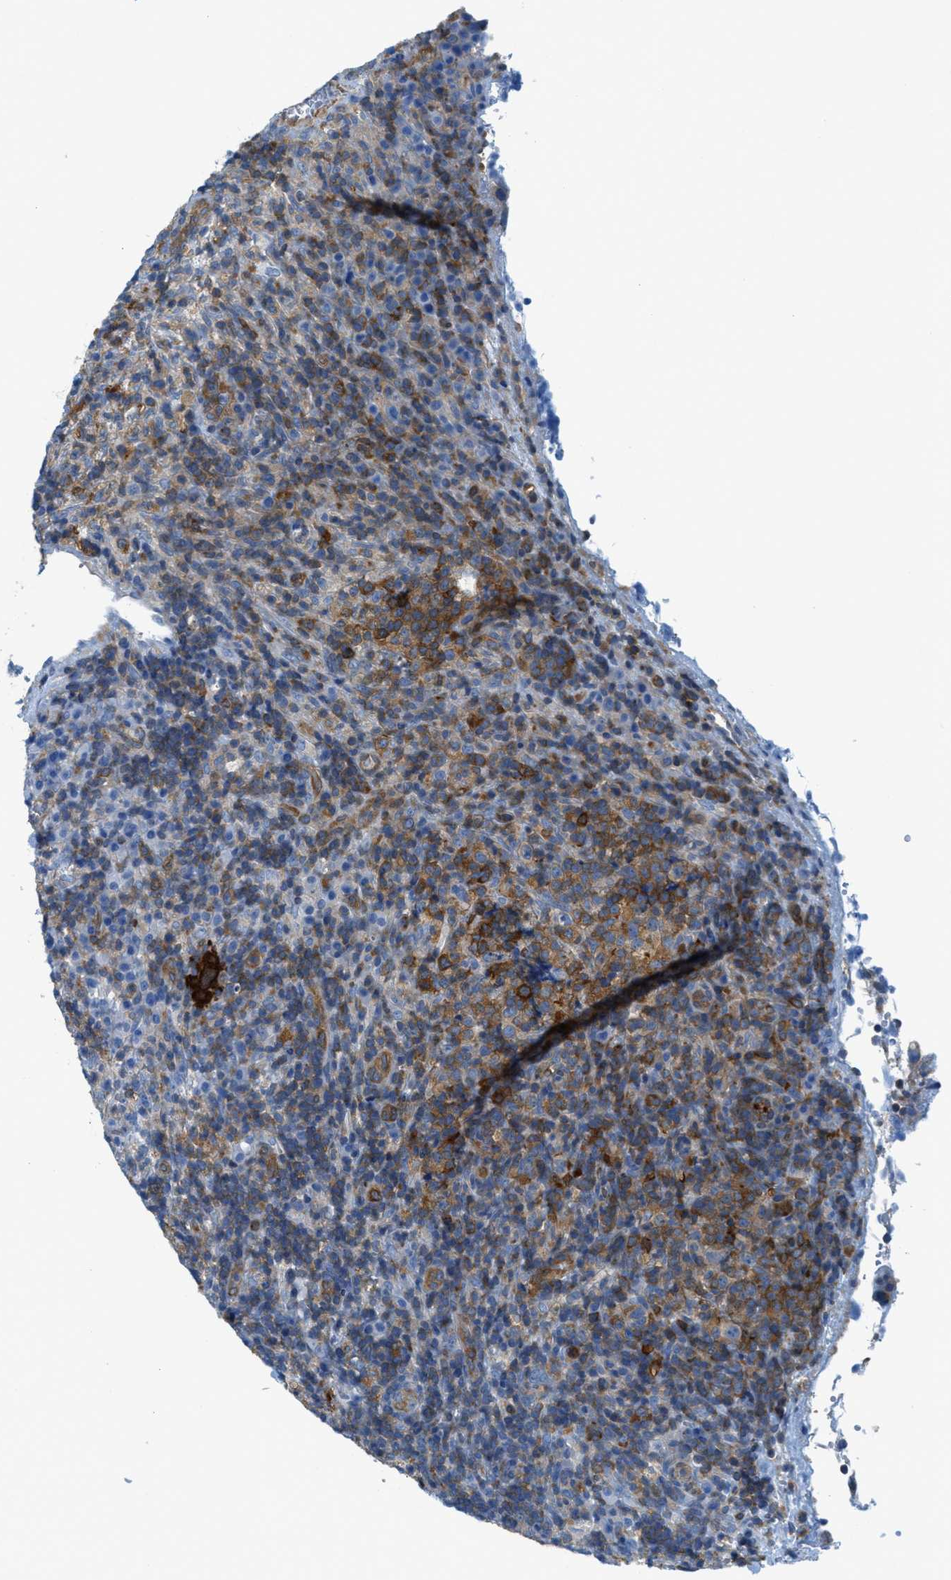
{"staining": {"intensity": "moderate", "quantity": "25%-75%", "location": "cytoplasmic/membranous"}, "tissue": "lymphoma", "cell_type": "Tumor cells", "image_type": "cancer", "snomed": [{"axis": "morphology", "description": "Malignant lymphoma, non-Hodgkin's type, High grade"}, {"axis": "topography", "description": "Lymph node"}], "caption": "Immunohistochemical staining of lymphoma displays medium levels of moderate cytoplasmic/membranous protein positivity in about 25%-75% of tumor cells. (DAB = brown stain, brightfield microscopy at high magnification).", "gene": "MAPRE2", "patient": {"sex": "female", "age": 76}}